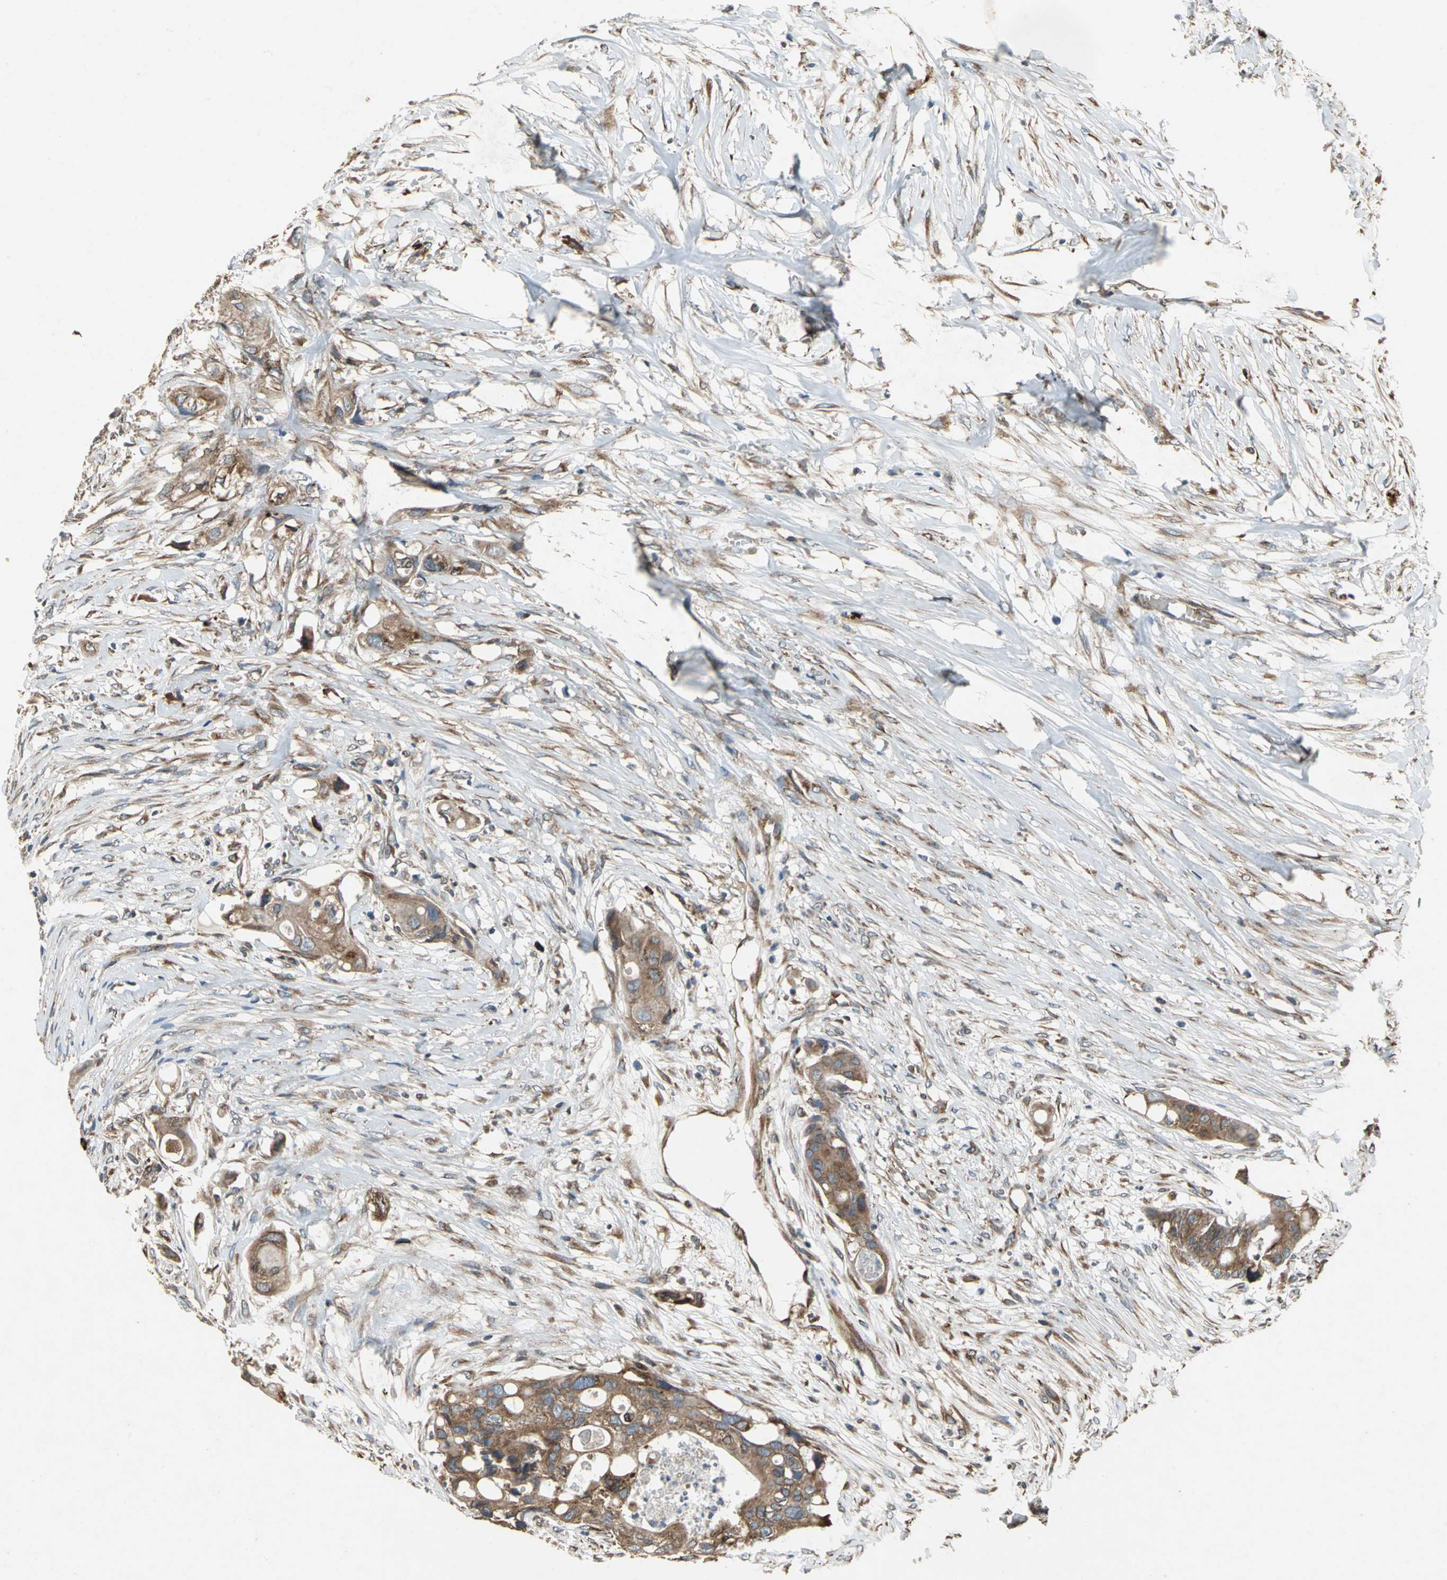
{"staining": {"intensity": "moderate", "quantity": ">75%", "location": "cytoplasmic/membranous"}, "tissue": "colorectal cancer", "cell_type": "Tumor cells", "image_type": "cancer", "snomed": [{"axis": "morphology", "description": "Adenocarcinoma, NOS"}, {"axis": "topography", "description": "Colon"}], "caption": "Human colorectal cancer (adenocarcinoma) stained with a protein marker demonstrates moderate staining in tumor cells.", "gene": "SYVN1", "patient": {"sex": "female", "age": 57}}